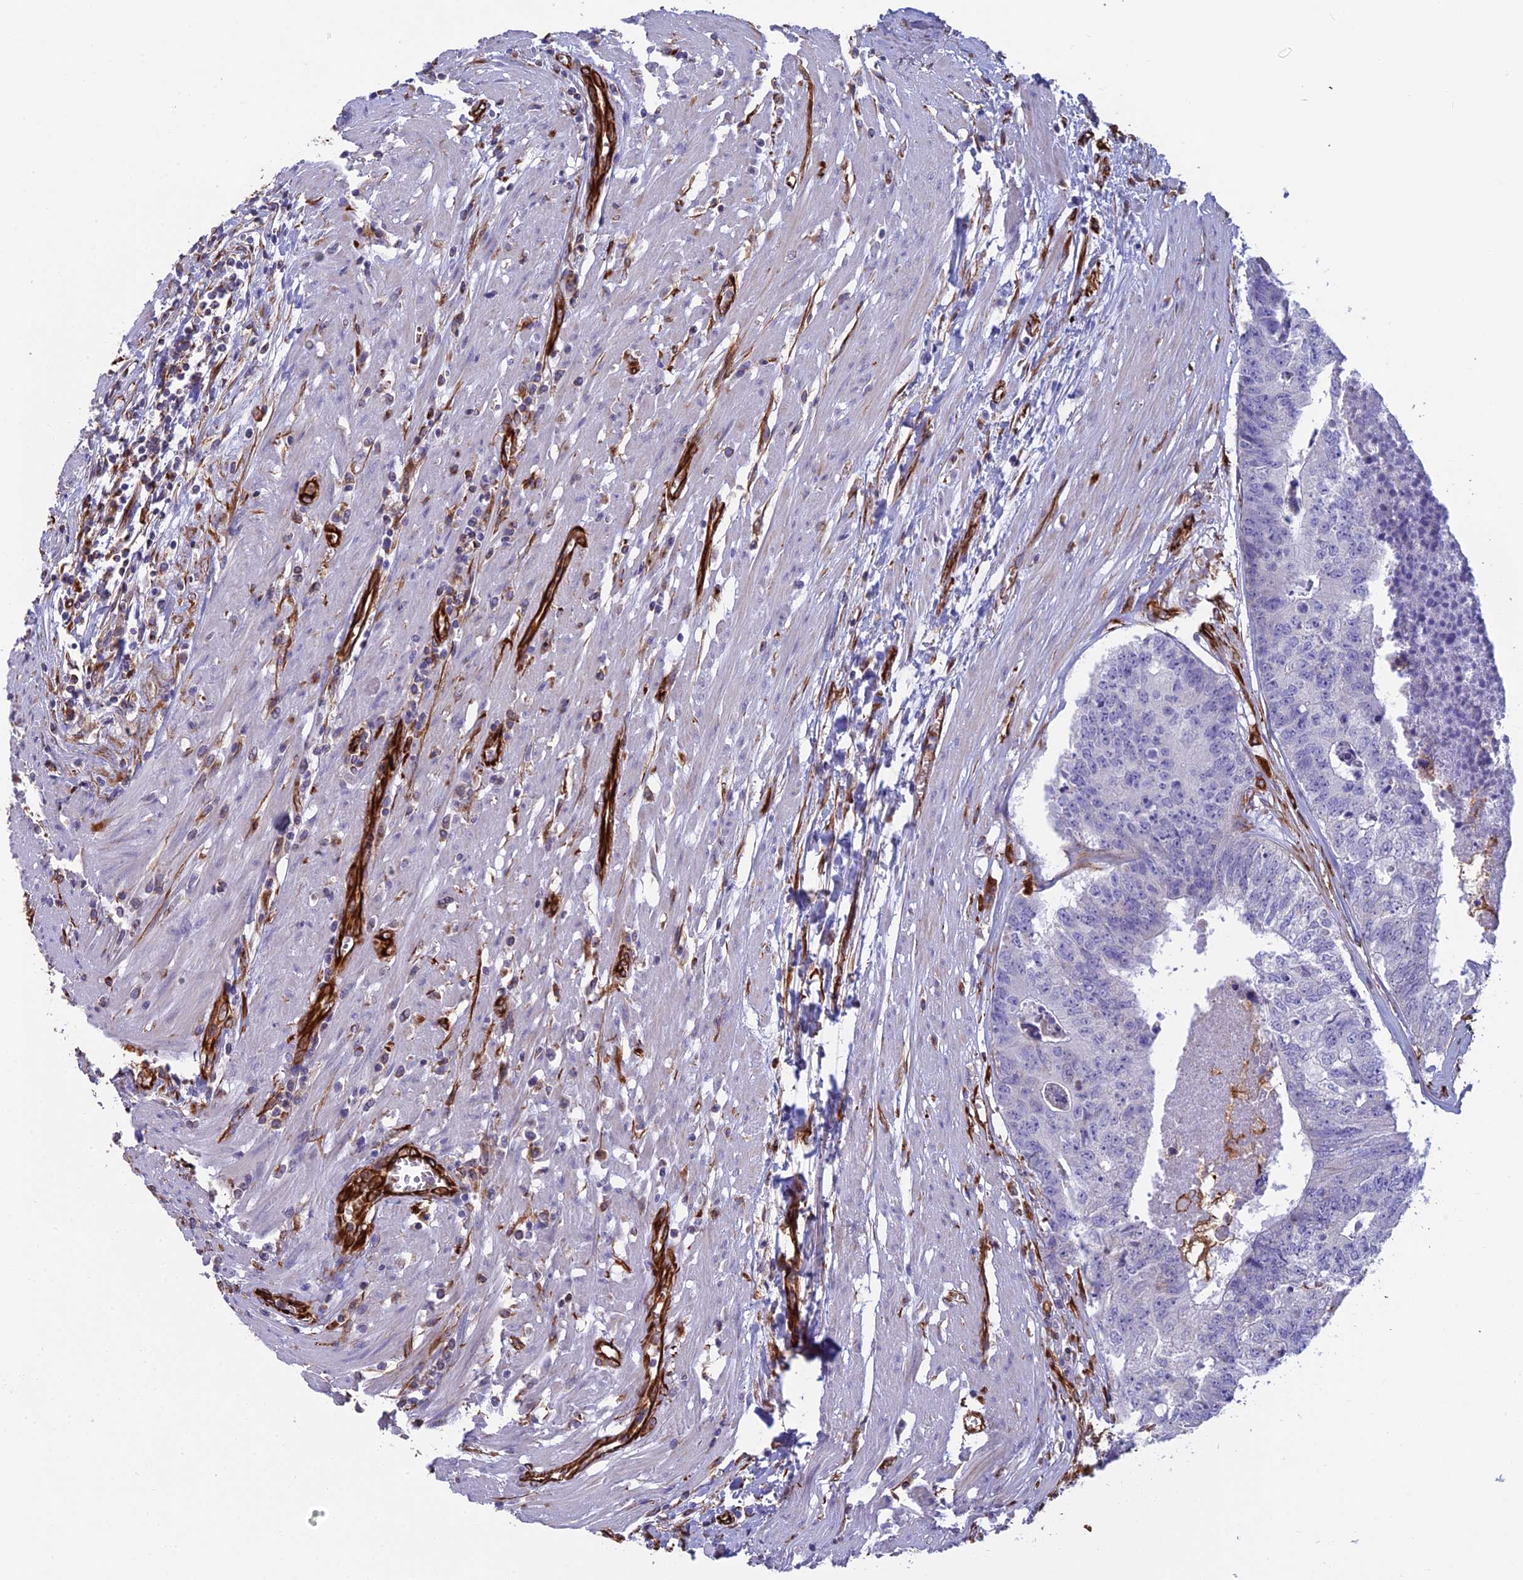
{"staining": {"intensity": "negative", "quantity": "none", "location": "none"}, "tissue": "colorectal cancer", "cell_type": "Tumor cells", "image_type": "cancer", "snomed": [{"axis": "morphology", "description": "Adenocarcinoma, NOS"}, {"axis": "topography", "description": "Colon"}], "caption": "Immunohistochemistry (IHC) of adenocarcinoma (colorectal) exhibits no positivity in tumor cells.", "gene": "FBXL20", "patient": {"sex": "female", "age": 67}}